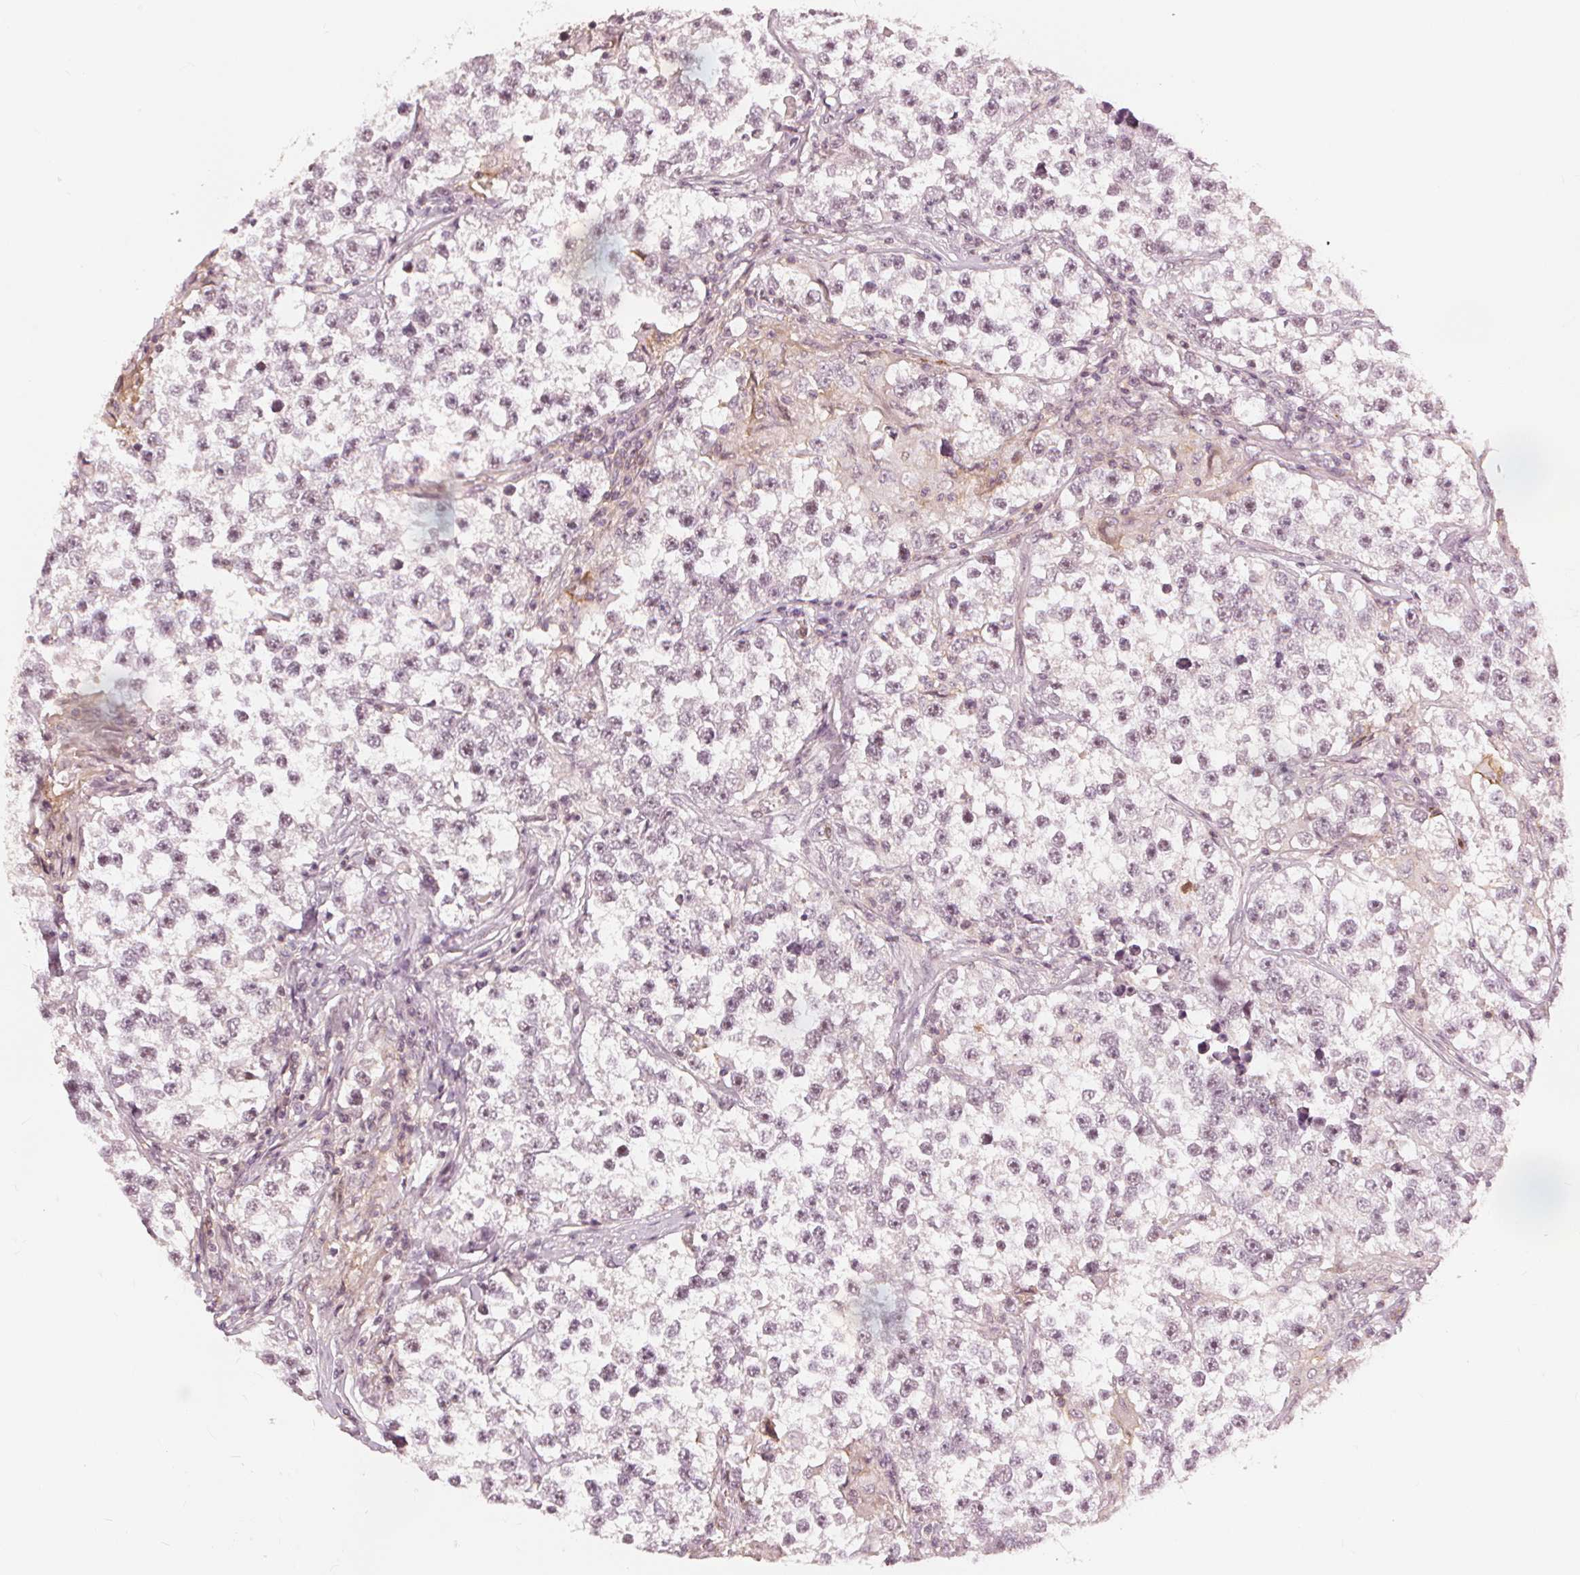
{"staining": {"intensity": "weak", "quantity": "<25%", "location": "nuclear"}, "tissue": "testis cancer", "cell_type": "Tumor cells", "image_type": "cancer", "snomed": [{"axis": "morphology", "description": "Seminoma, NOS"}, {"axis": "topography", "description": "Testis"}], "caption": "DAB immunohistochemical staining of testis seminoma reveals no significant staining in tumor cells.", "gene": "SLC34A1", "patient": {"sex": "male", "age": 46}}